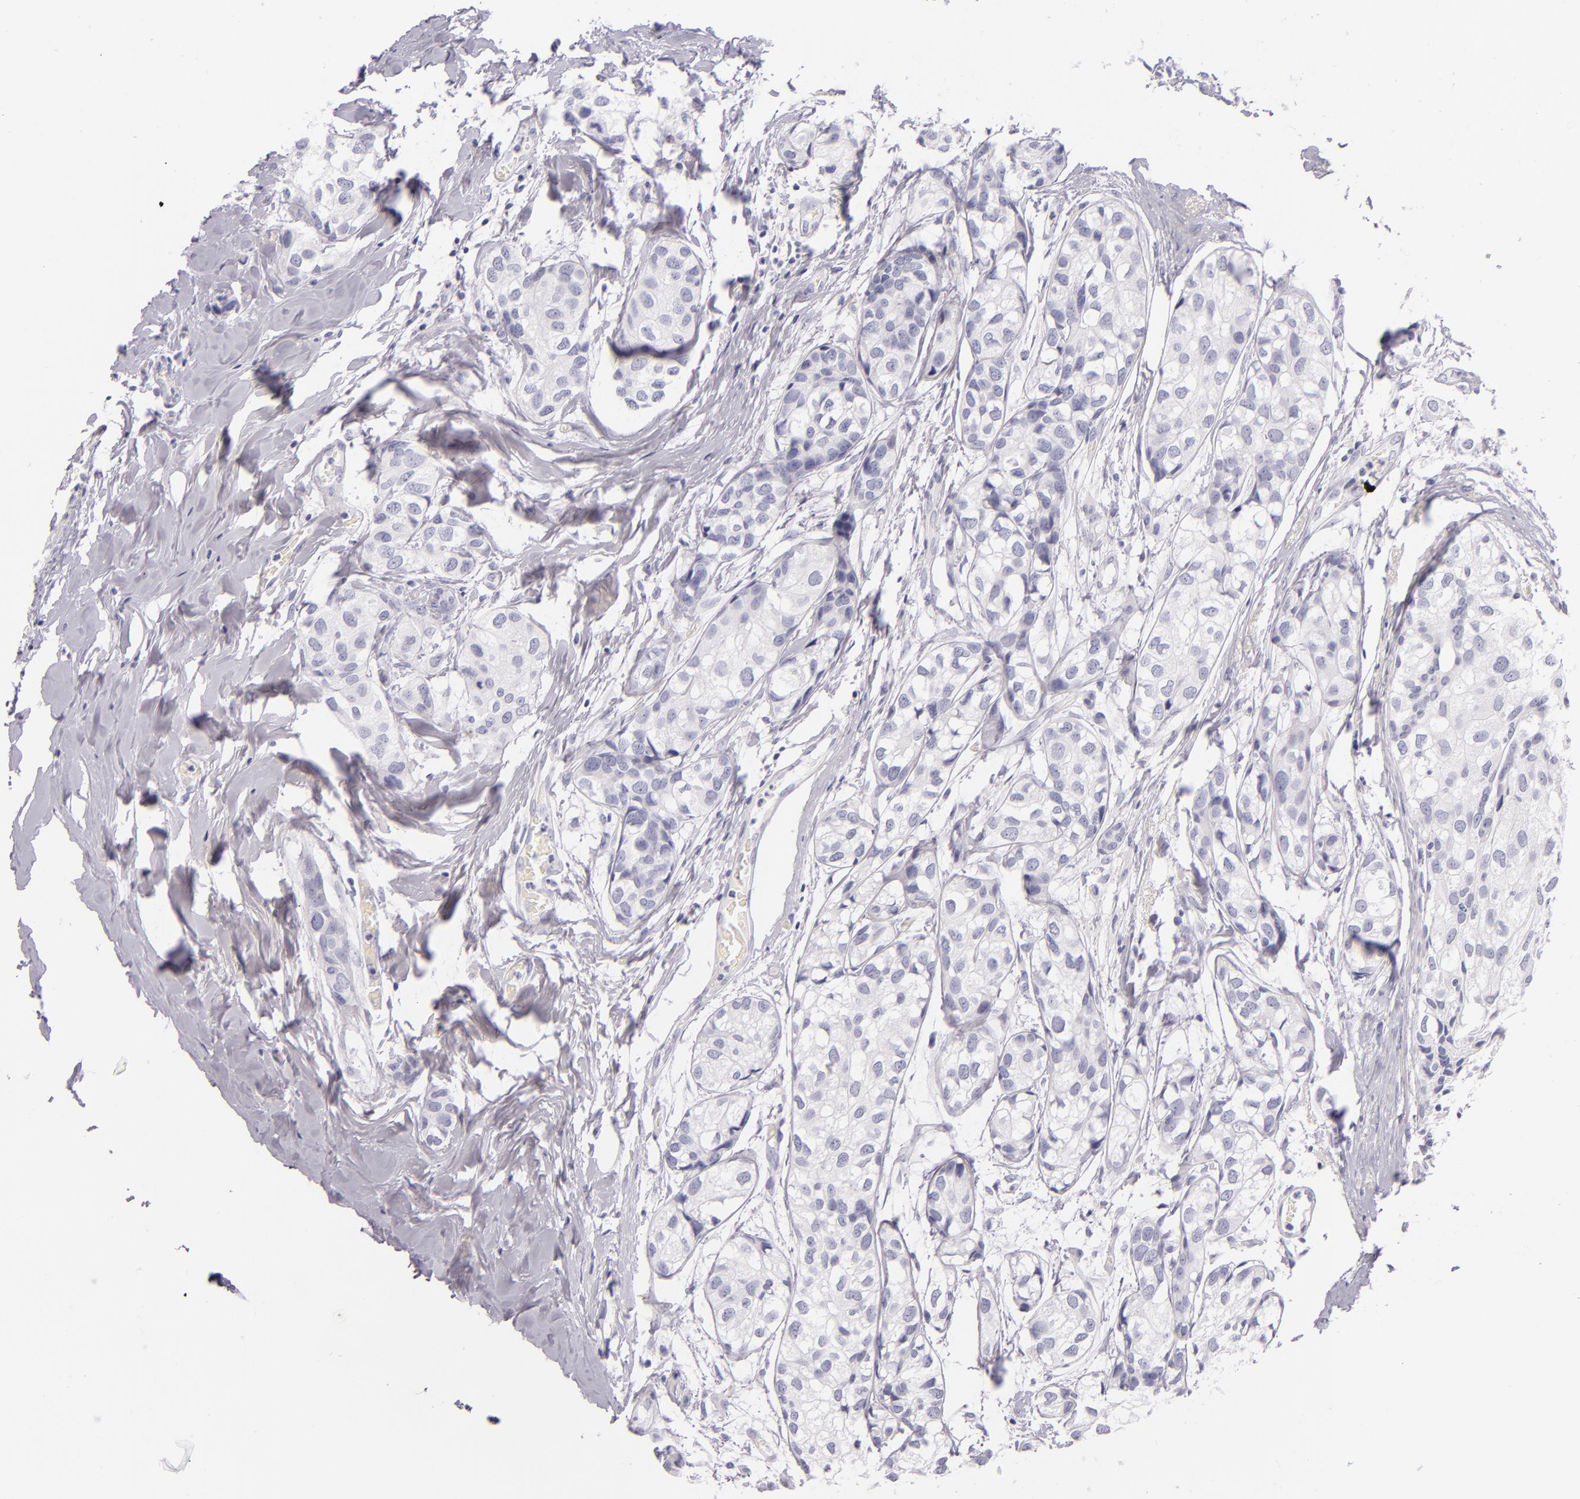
{"staining": {"intensity": "negative", "quantity": "none", "location": "none"}, "tissue": "breast cancer", "cell_type": "Tumor cells", "image_type": "cancer", "snomed": [{"axis": "morphology", "description": "Duct carcinoma"}, {"axis": "topography", "description": "Breast"}], "caption": "High magnification brightfield microscopy of breast cancer (infiltrating ductal carcinoma) stained with DAB (brown) and counterstained with hematoxylin (blue): tumor cells show no significant expression.", "gene": "INA", "patient": {"sex": "female", "age": 68}}